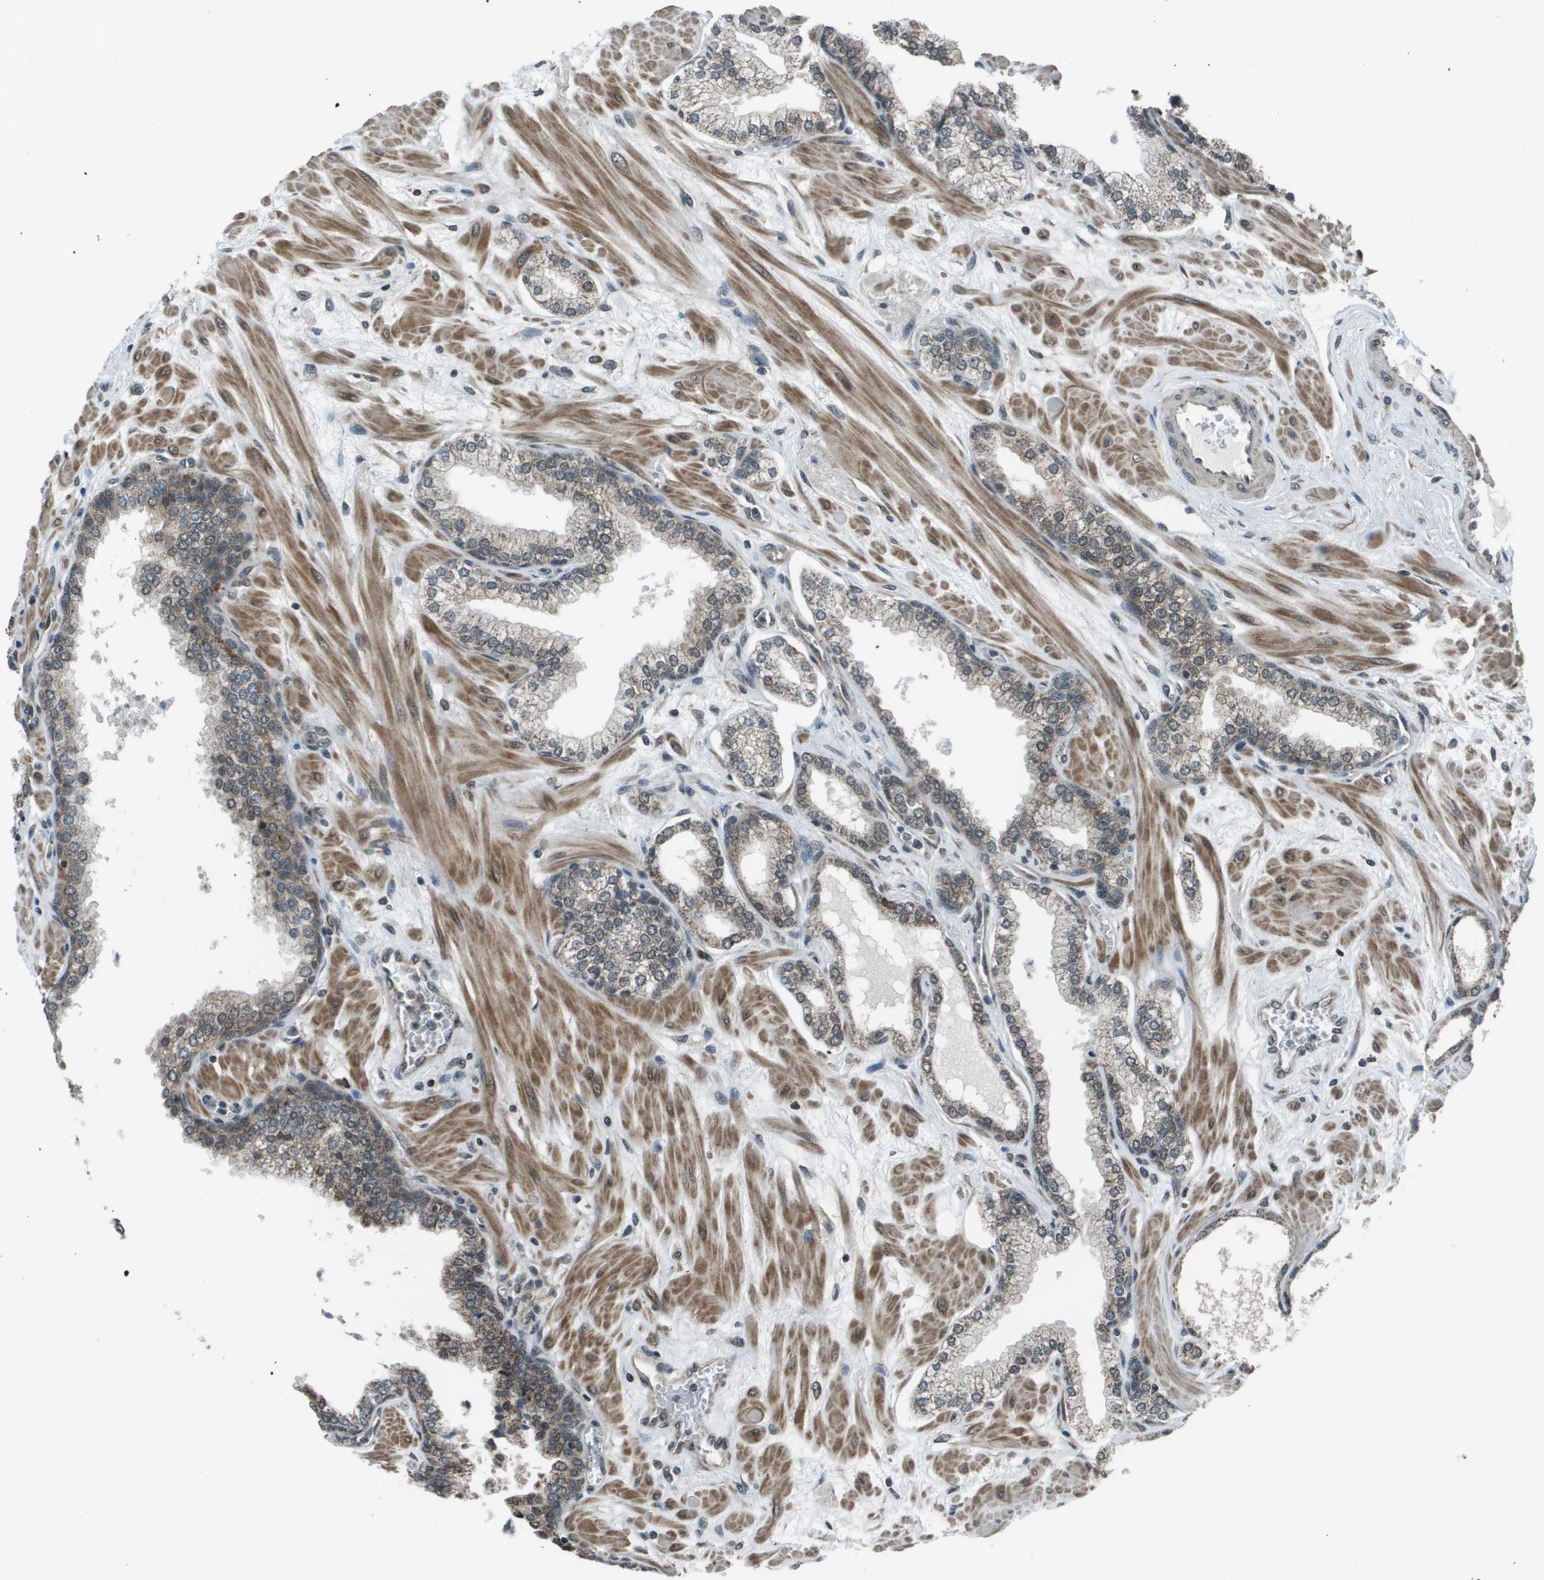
{"staining": {"intensity": "moderate", "quantity": "25%-75%", "location": "cytoplasmic/membranous,nuclear"}, "tissue": "prostate", "cell_type": "Glandular cells", "image_type": "normal", "snomed": [{"axis": "morphology", "description": "Normal tissue, NOS"}, {"axis": "morphology", "description": "Urothelial carcinoma, Low grade"}, {"axis": "topography", "description": "Urinary bladder"}, {"axis": "topography", "description": "Prostate"}], "caption": "High-magnification brightfield microscopy of unremarkable prostate stained with DAB (brown) and counterstained with hematoxylin (blue). glandular cells exhibit moderate cytoplasmic/membranous,nuclear positivity is present in about25%-75% of cells. The protein is stained brown, and the nuclei are stained in blue (DAB IHC with brightfield microscopy, high magnification).", "gene": "PPFIA1", "patient": {"sex": "male", "age": 60}}